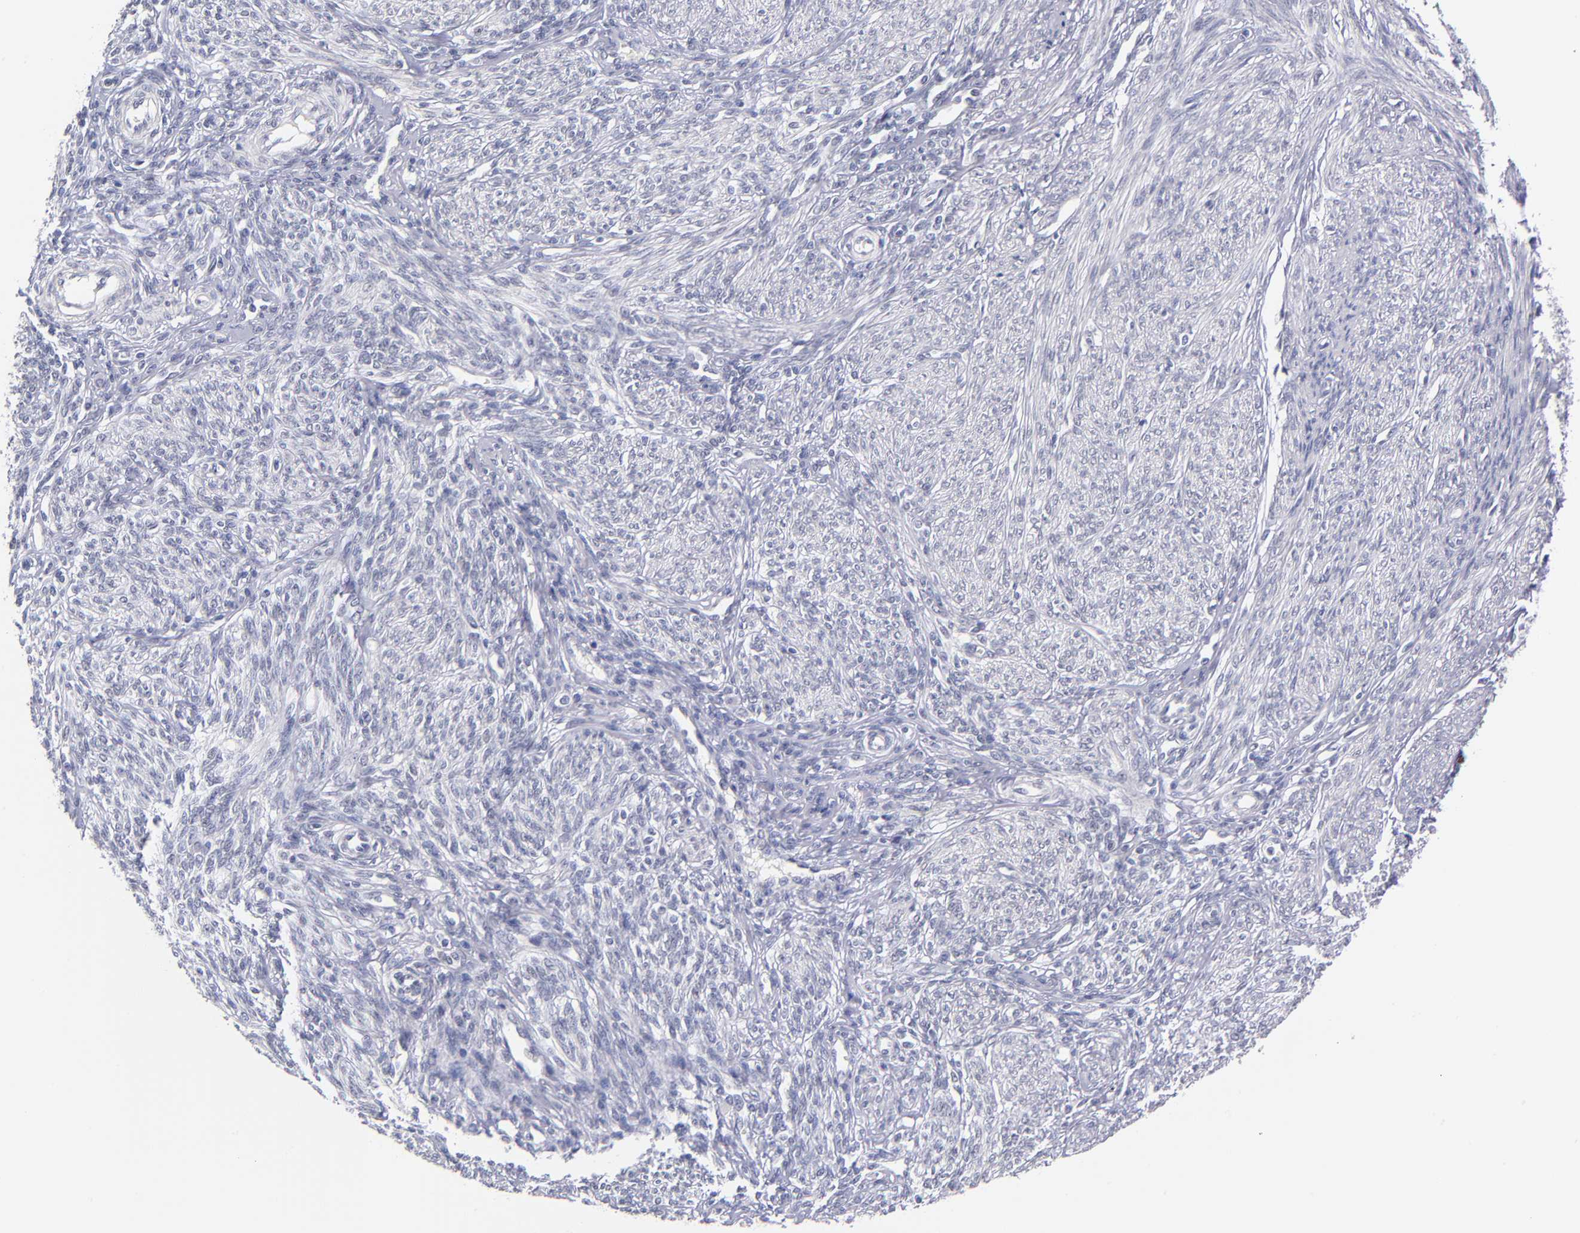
{"staining": {"intensity": "negative", "quantity": "none", "location": "none"}, "tissue": "endometrium", "cell_type": "Cells in endometrial stroma", "image_type": "normal", "snomed": [{"axis": "morphology", "description": "Normal tissue, NOS"}, {"axis": "topography", "description": "Endometrium"}], "caption": "Immunohistochemistry (IHC) of benign human endometrium displays no positivity in cells in endometrial stroma.", "gene": "SNRPB", "patient": {"sex": "female", "age": 82}}